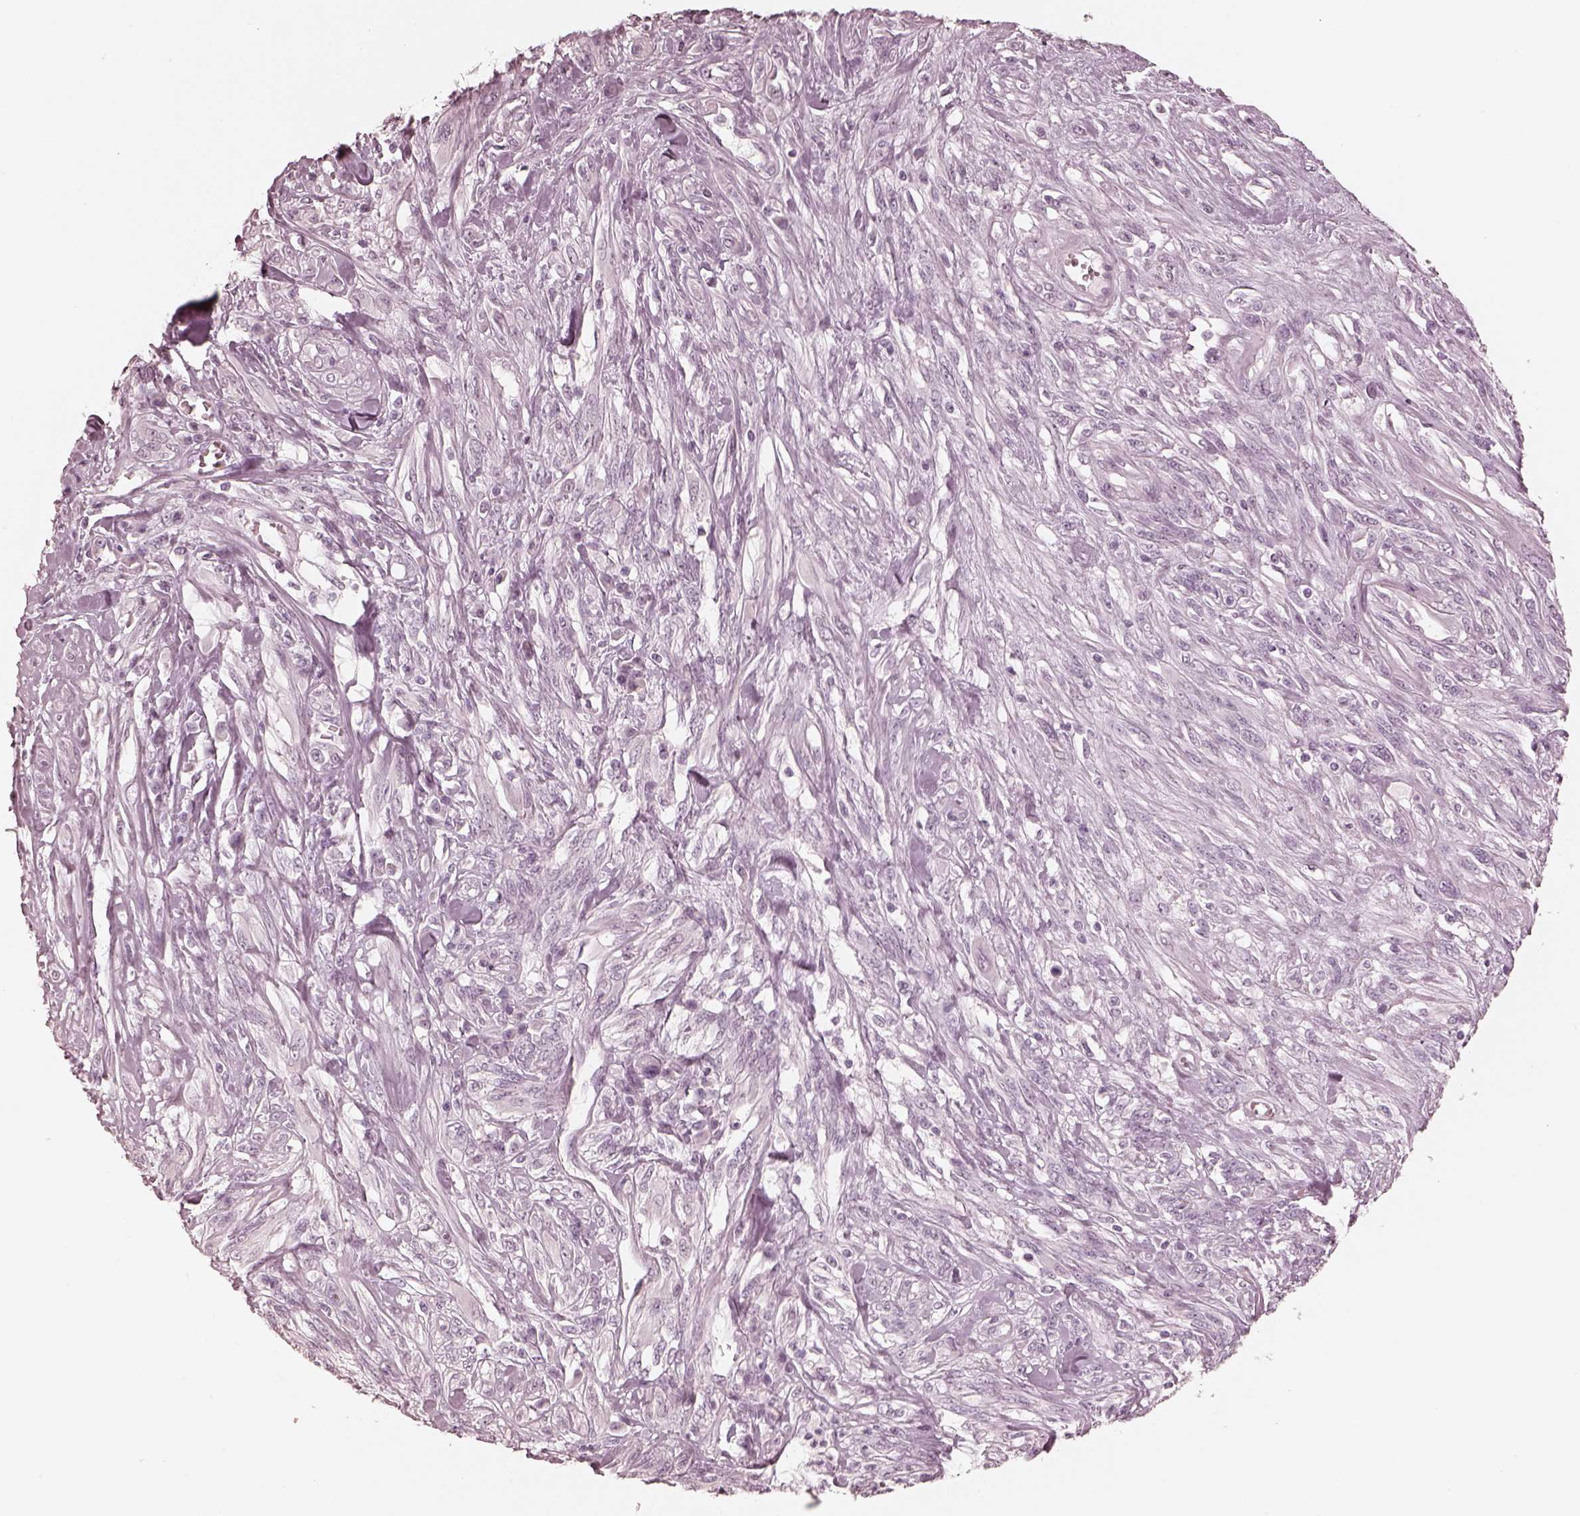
{"staining": {"intensity": "negative", "quantity": "none", "location": "none"}, "tissue": "melanoma", "cell_type": "Tumor cells", "image_type": "cancer", "snomed": [{"axis": "morphology", "description": "Malignant melanoma, NOS"}, {"axis": "topography", "description": "Skin"}], "caption": "Immunohistochemical staining of malignant melanoma reveals no significant positivity in tumor cells.", "gene": "CALR3", "patient": {"sex": "female", "age": 91}}